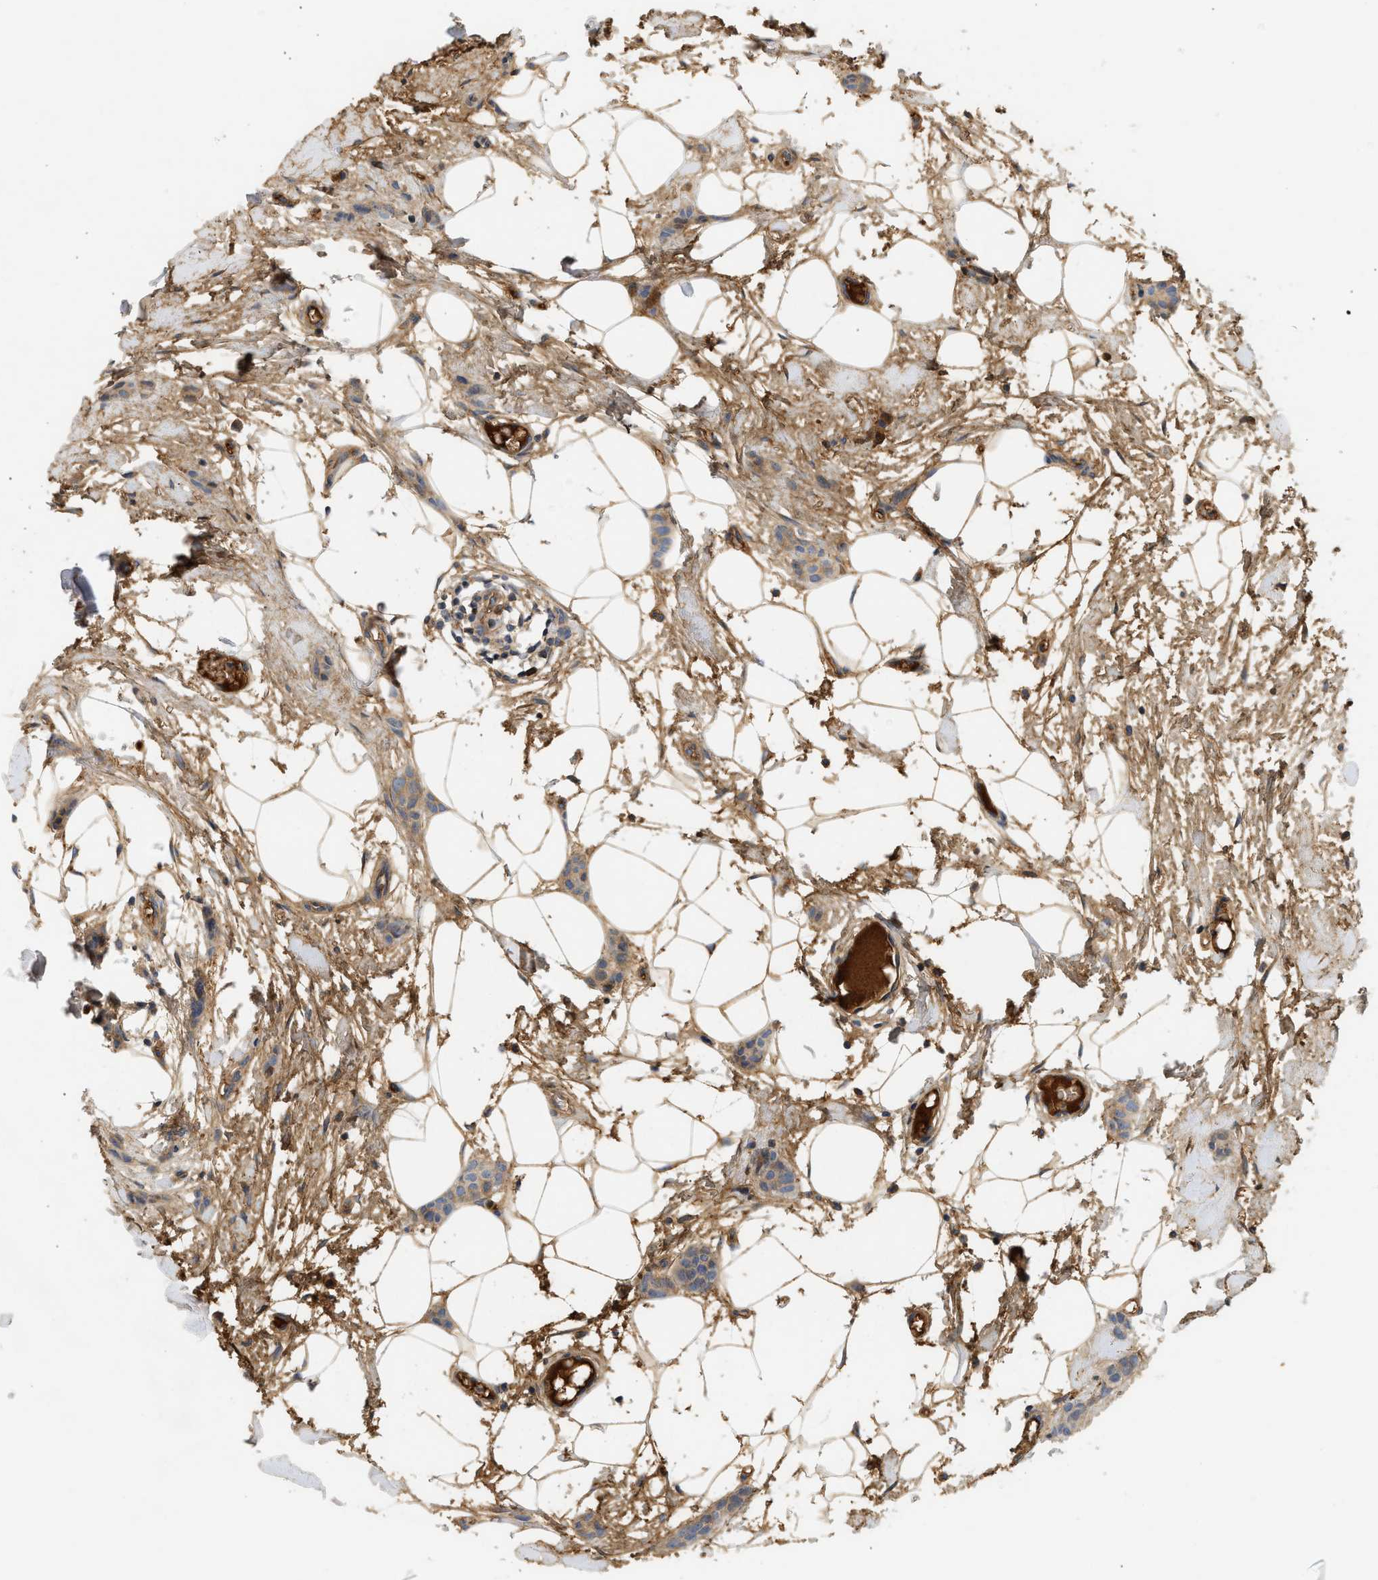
{"staining": {"intensity": "moderate", "quantity": ">75%", "location": "cytoplasmic/membranous"}, "tissue": "breast cancer", "cell_type": "Tumor cells", "image_type": "cancer", "snomed": [{"axis": "morphology", "description": "Lobular carcinoma"}, {"axis": "topography", "description": "Skin"}, {"axis": "topography", "description": "Breast"}], "caption": "A micrograph of breast lobular carcinoma stained for a protein shows moderate cytoplasmic/membranous brown staining in tumor cells.", "gene": "F8", "patient": {"sex": "female", "age": 46}}